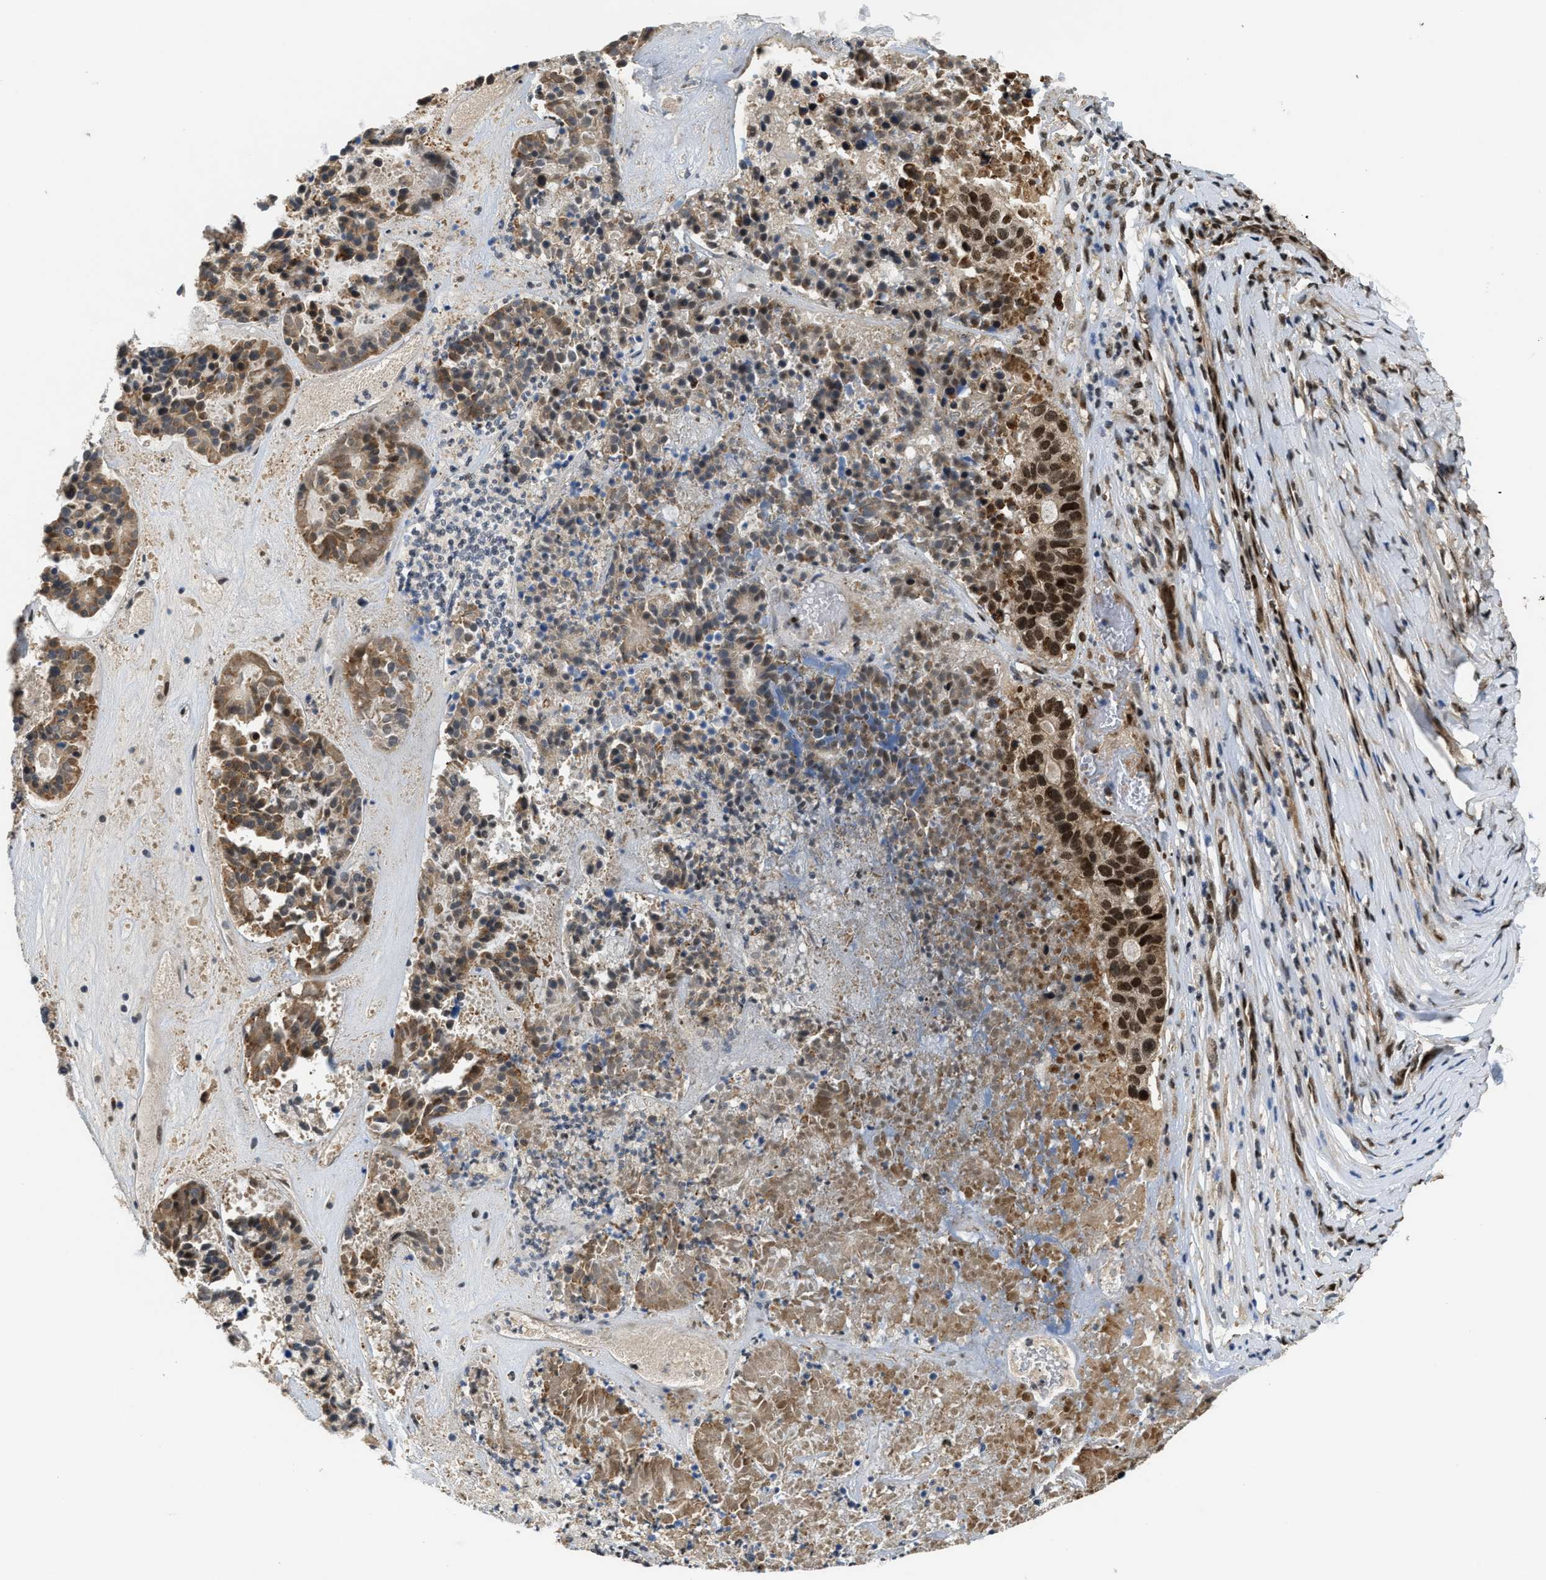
{"staining": {"intensity": "strong", "quantity": ">75%", "location": "nuclear"}, "tissue": "pancreatic cancer", "cell_type": "Tumor cells", "image_type": "cancer", "snomed": [{"axis": "morphology", "description": "Adenocarcinoma, NOS"}, {"axis": "topography", "description": "Pancreas"}], "caption": "An image of pancreatic adenocarcinoma stained for a protein displays strong nuclear brown staining in tumor cells.", "gene": "SERTAD2", "patient": {"sex": "male", "age": 50}}